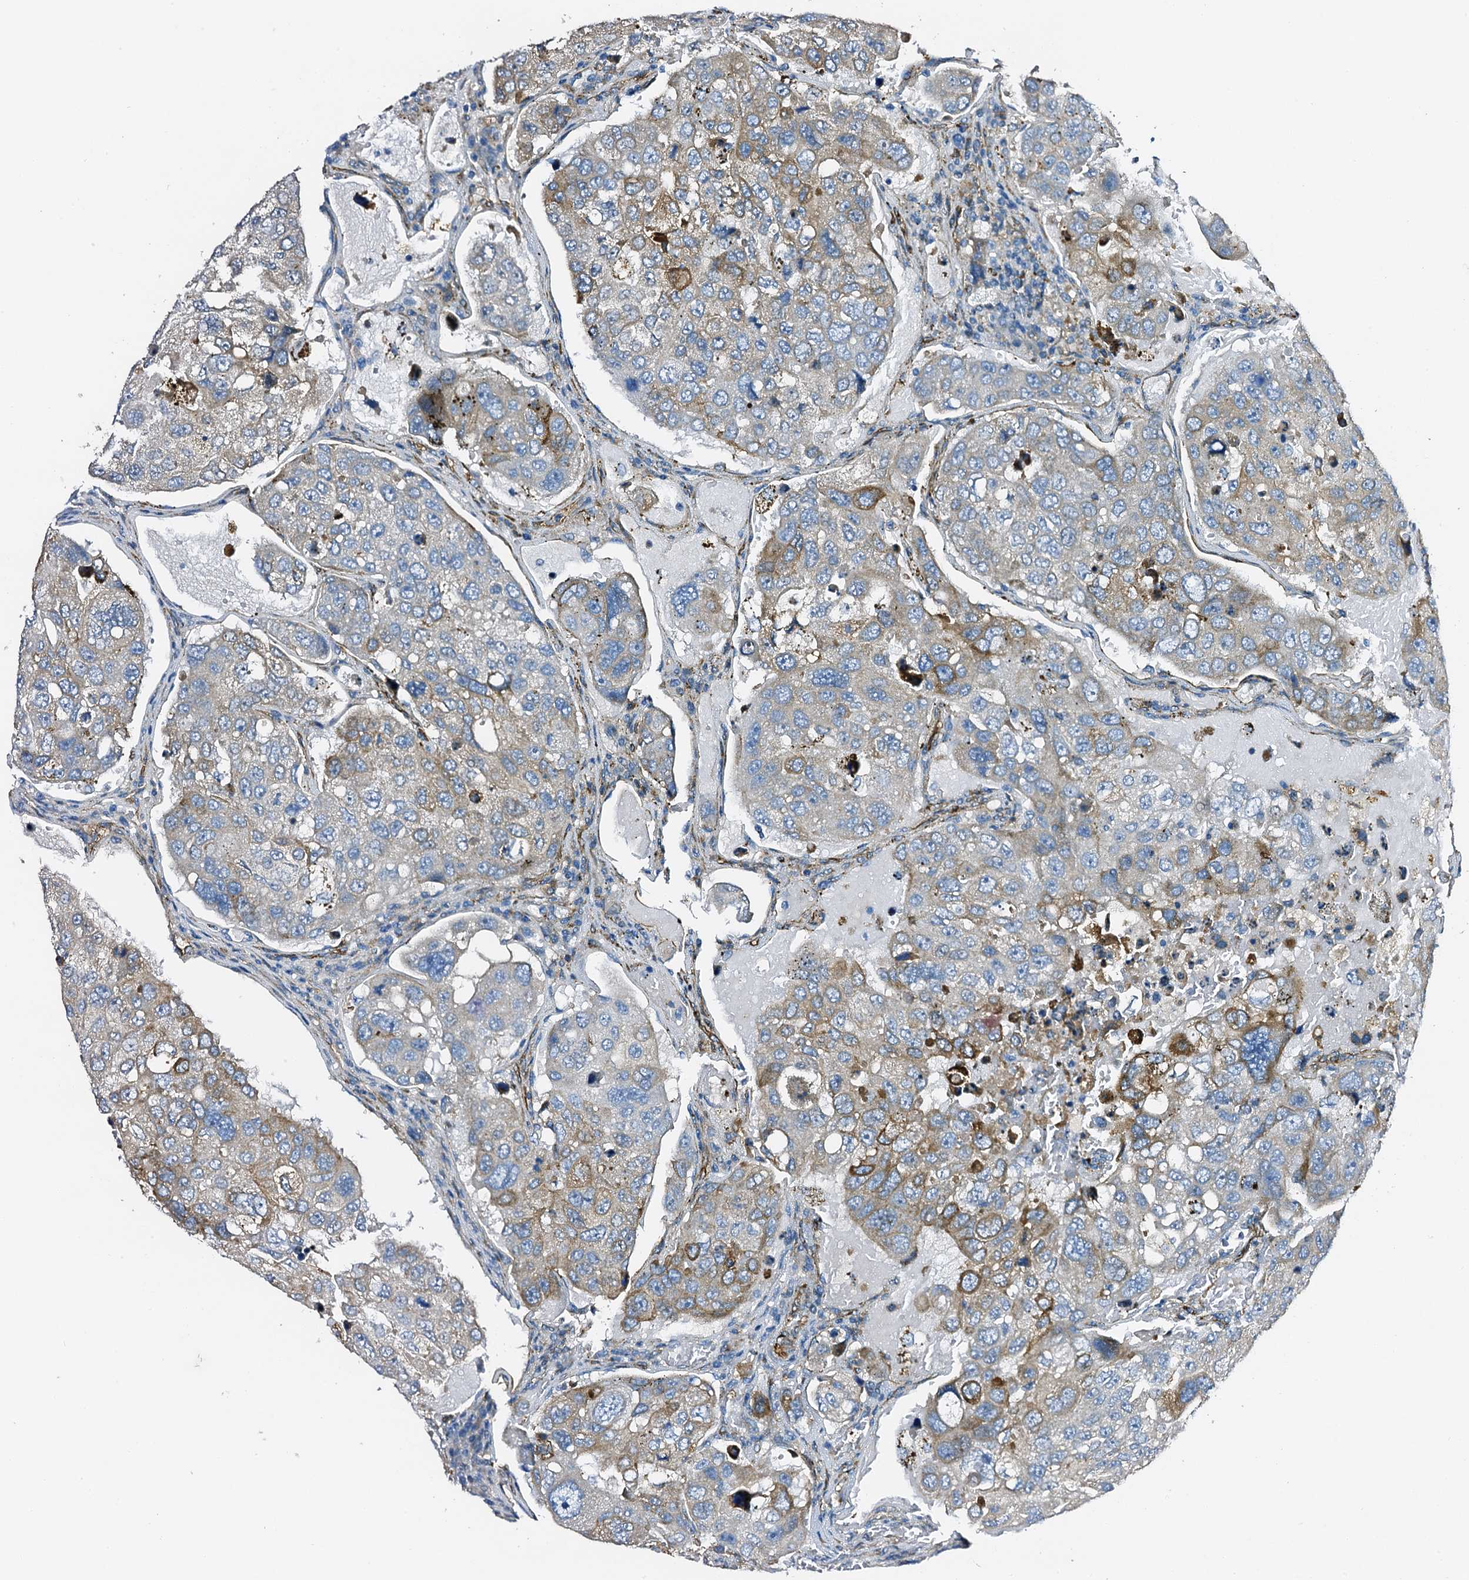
{"staining": {"intensity": "moderate", "quantity": "<25%", "location": "cytoplasmic/membranous"}, "tissue": "urothelial cancer", "cell_type": "Tumor cells", "image_type": "cancer", "snomed": [{"axis": "morphology", "description": "Urothelial carcinoma, High grade"}, {"axis": "topography", "description": "Lymph node"}, {"axis": "topography", "description": "Urinary bladder"}], "caption": "Brown immunohistochemical staining in human high-grade urothelial carcinoma reveals moderate cytoplasmic/membranous positivity in about <25% of tumor cells. The staining is performed using DAB (3,3'-diaminobenzidine) brown chromogen to label protein expression. The nuclei are counter-stained blue using hematoxylin.", "gene": "DBX1", "patient": {"sex": "male", "age": 51}}